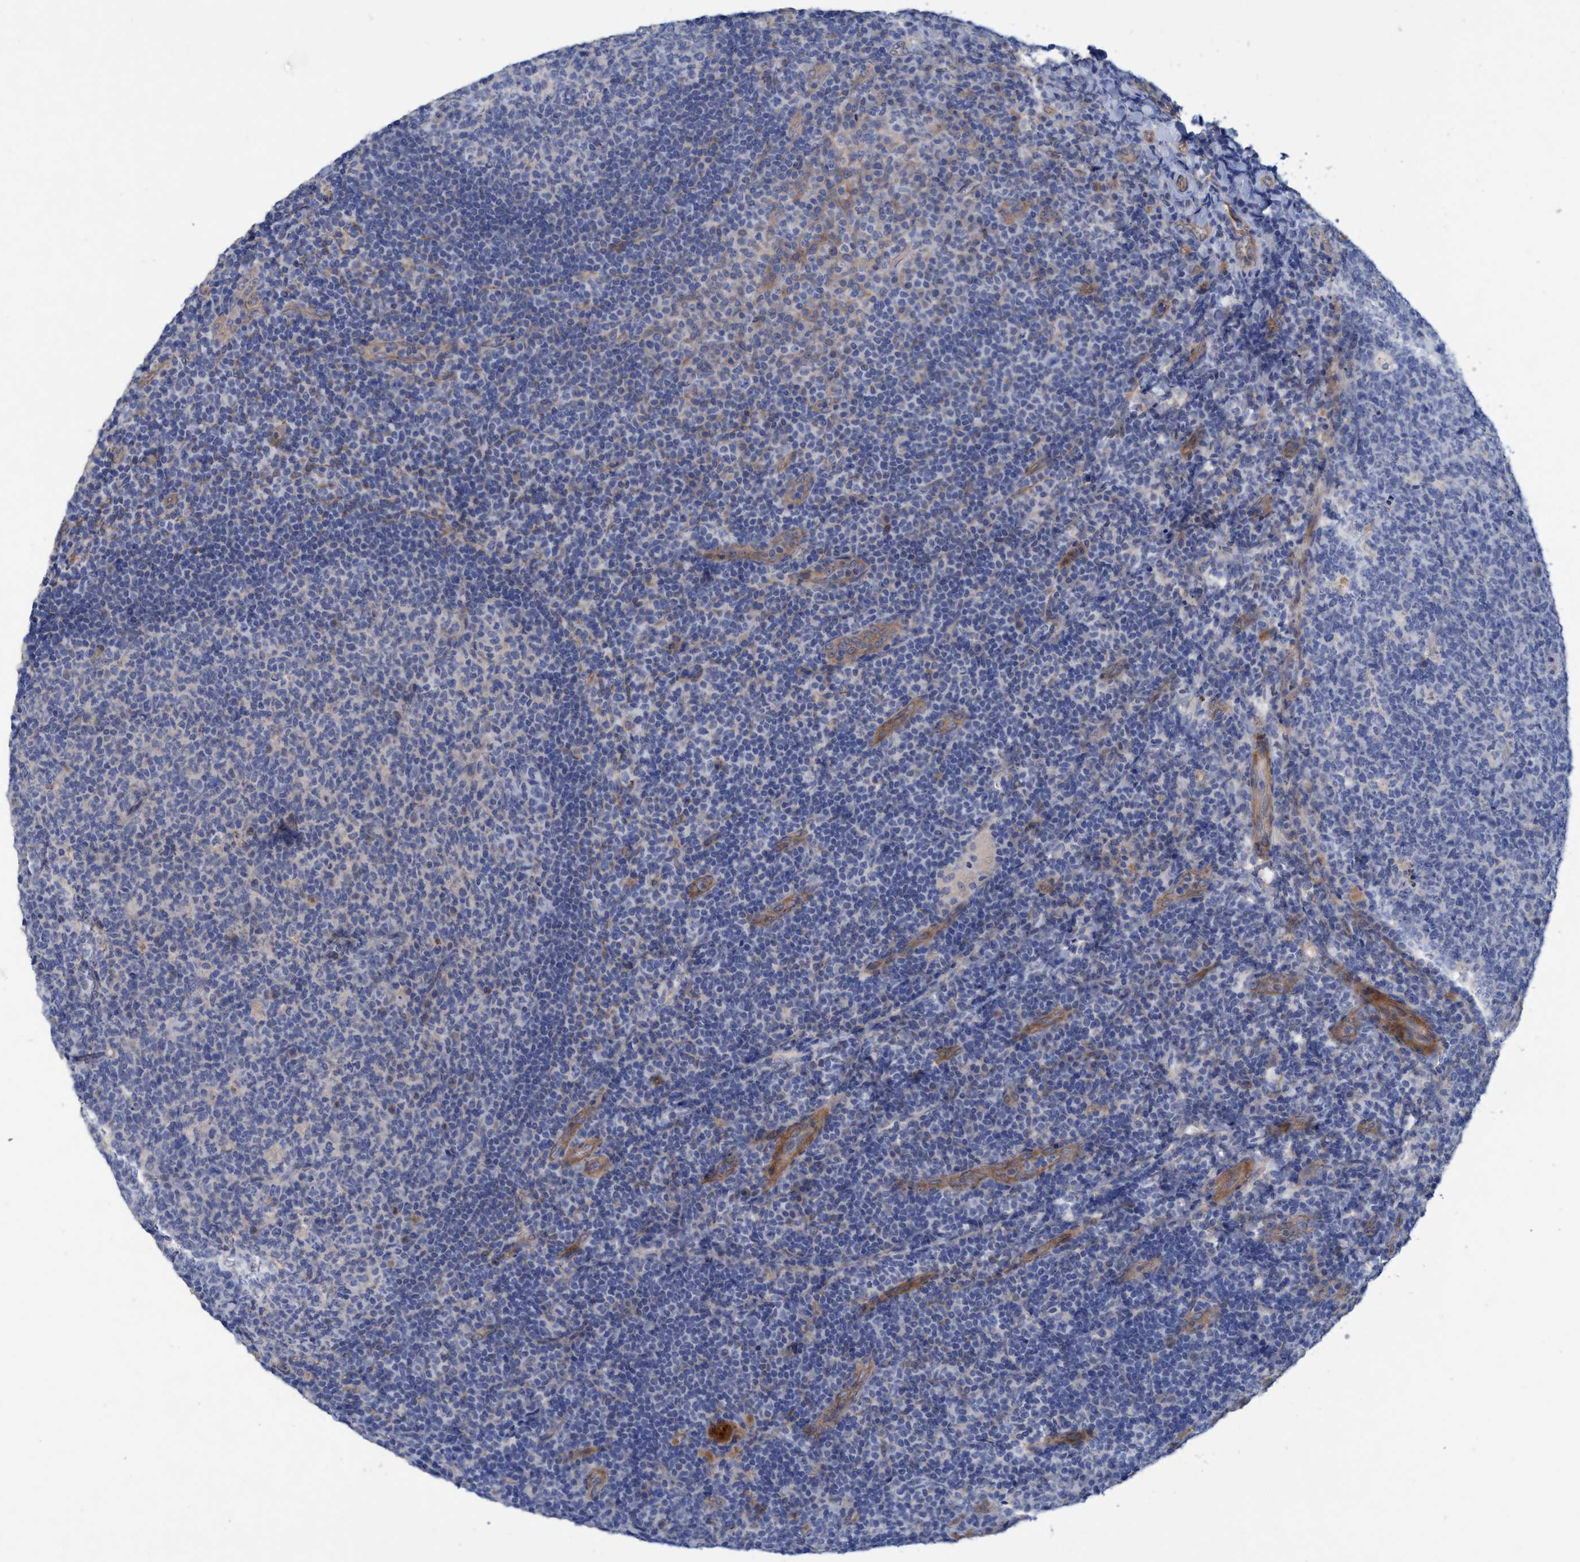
{"staining": {"intensity": "weak", "quantity": "<25%", "location": "cytoplasmic/membranous"}, "tissue": "tonsil", "cell_type": "Germinal center cells", "image_type": "normal", "snomed": [{"axis": "morphology", "description": "Normal tissue, NOS"}, {"axis": "topography", "description": "Tonsil"}], "caption": "DAB (3,3'-diaminobenzidine) immunohistochemical staining of unremarkable tonsil demonstrates no significant expression in germinal center cells. (Immunohistochemistry, brightfield microscopy, high magnification).", "gene": "GULP1", "patient": {"sex": "male", "age": 17}}